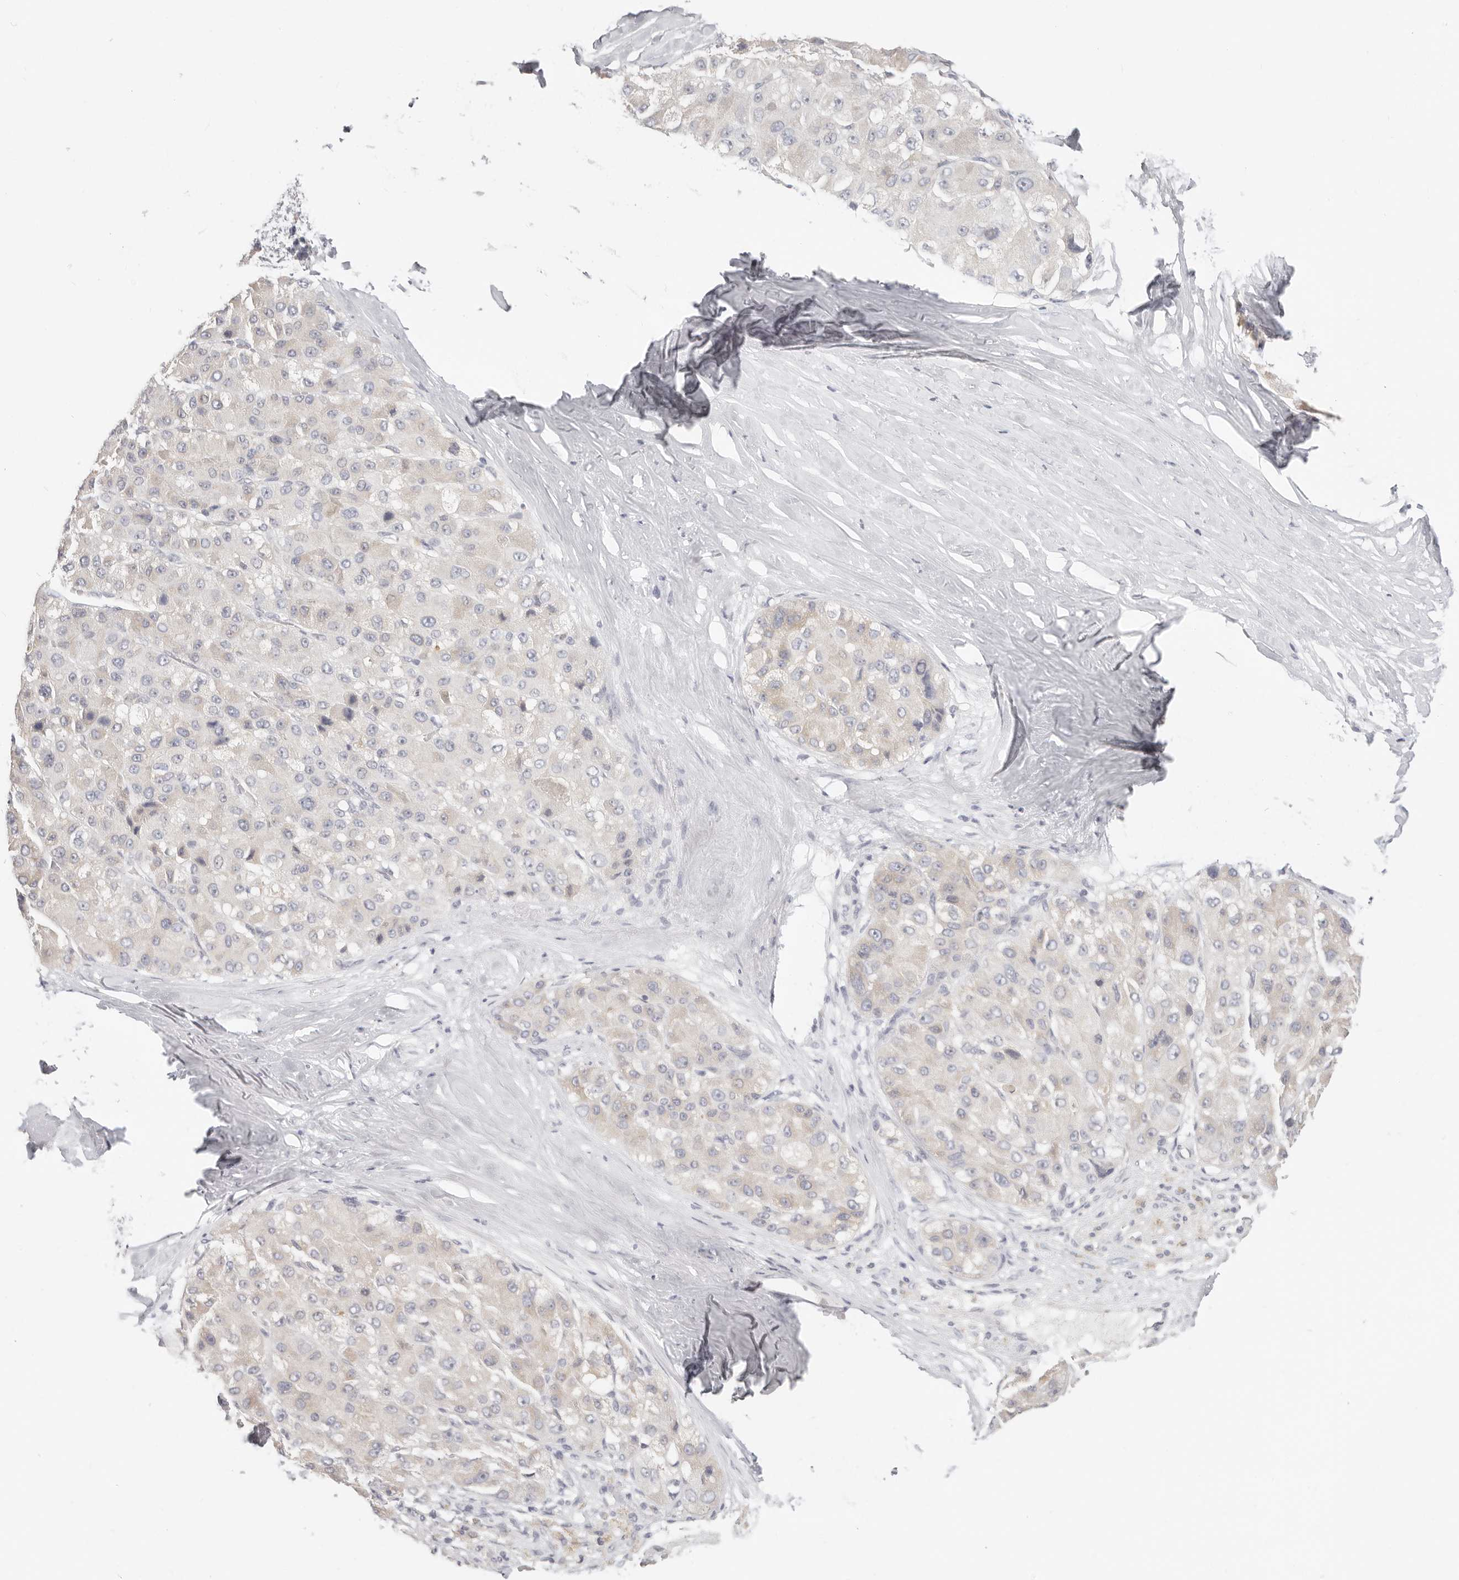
{"staining": {"intensity": "negative", "quantity": "none", "location": "none"}, "tissue": "liver cancer", "cell_type": "Tumor cells", "image_type": "cancer", "snomed": [{"axis": "morphology", "description": "Carcinoma, Hepatocellular, NOS"}, {"axis": "topography", "description": "Liver"}], "caption": "Protein analysis of liver cancer shows no significant positivity in tumor cells.", "gene": "ASCL1", "patient": {"sex": "male", "age": 80}}